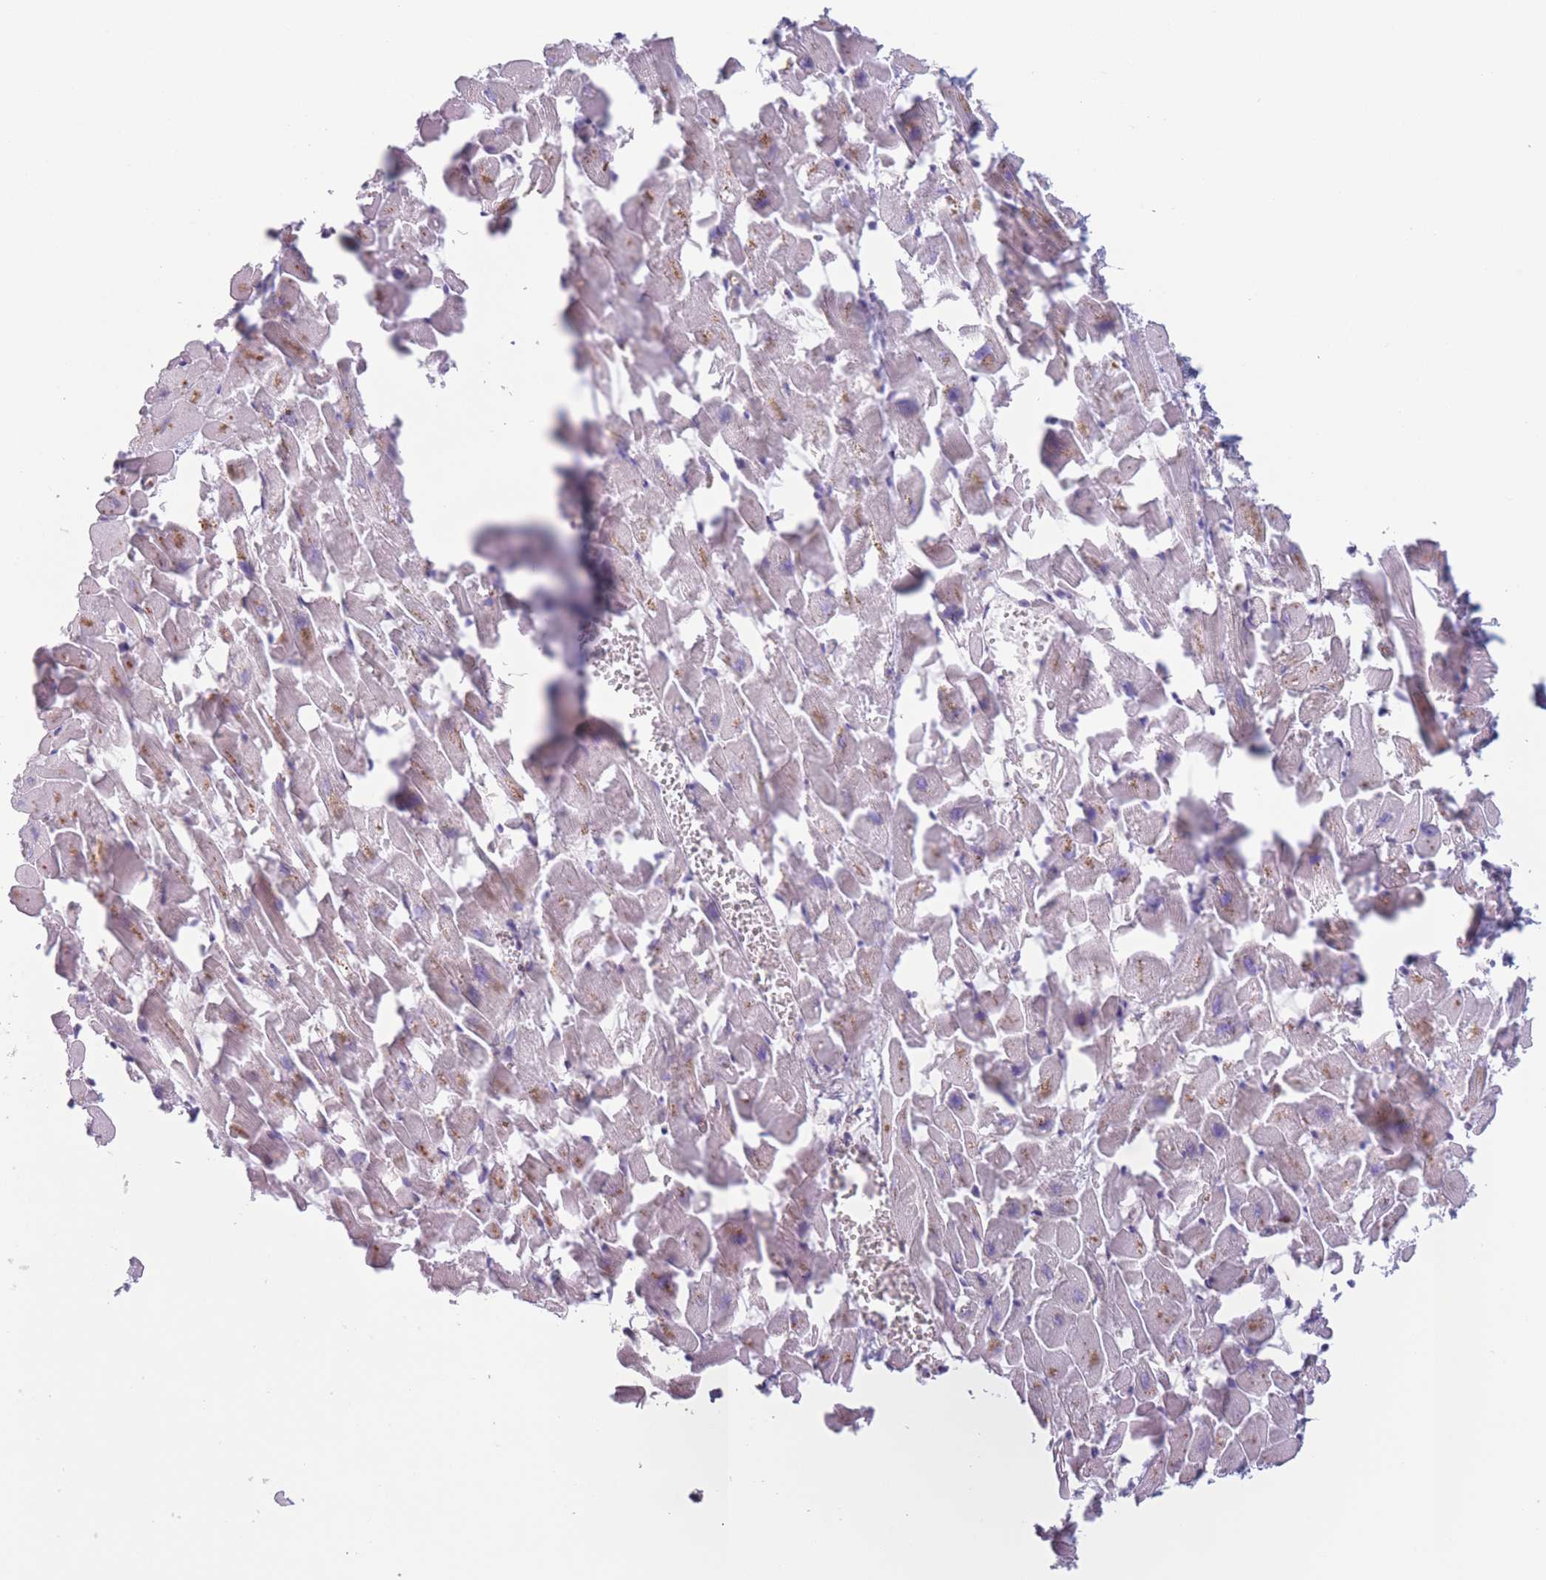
{"staining": {"intensity": "weak", "quantity": "25%-75%", "location": "cytoplasmic/membranous"}, "tissue": "heart muscle", "cell_type": "Cardiomyocytes", "image_type": "normal", "snomed": [{"axis": "morphology", "description": "Normal tissue, NOS"}, {"axis": "topography", "description": "Heart"}], "caption": "Unremarkable heart muscle displays weak cytoplasmic/membranous staining in approximately 25%-75% of cardiomyocytes, visualized by immunohistochemistry.", "gene": "ENSG00000267179", "patient": {"sex": "female", "age": 64}}